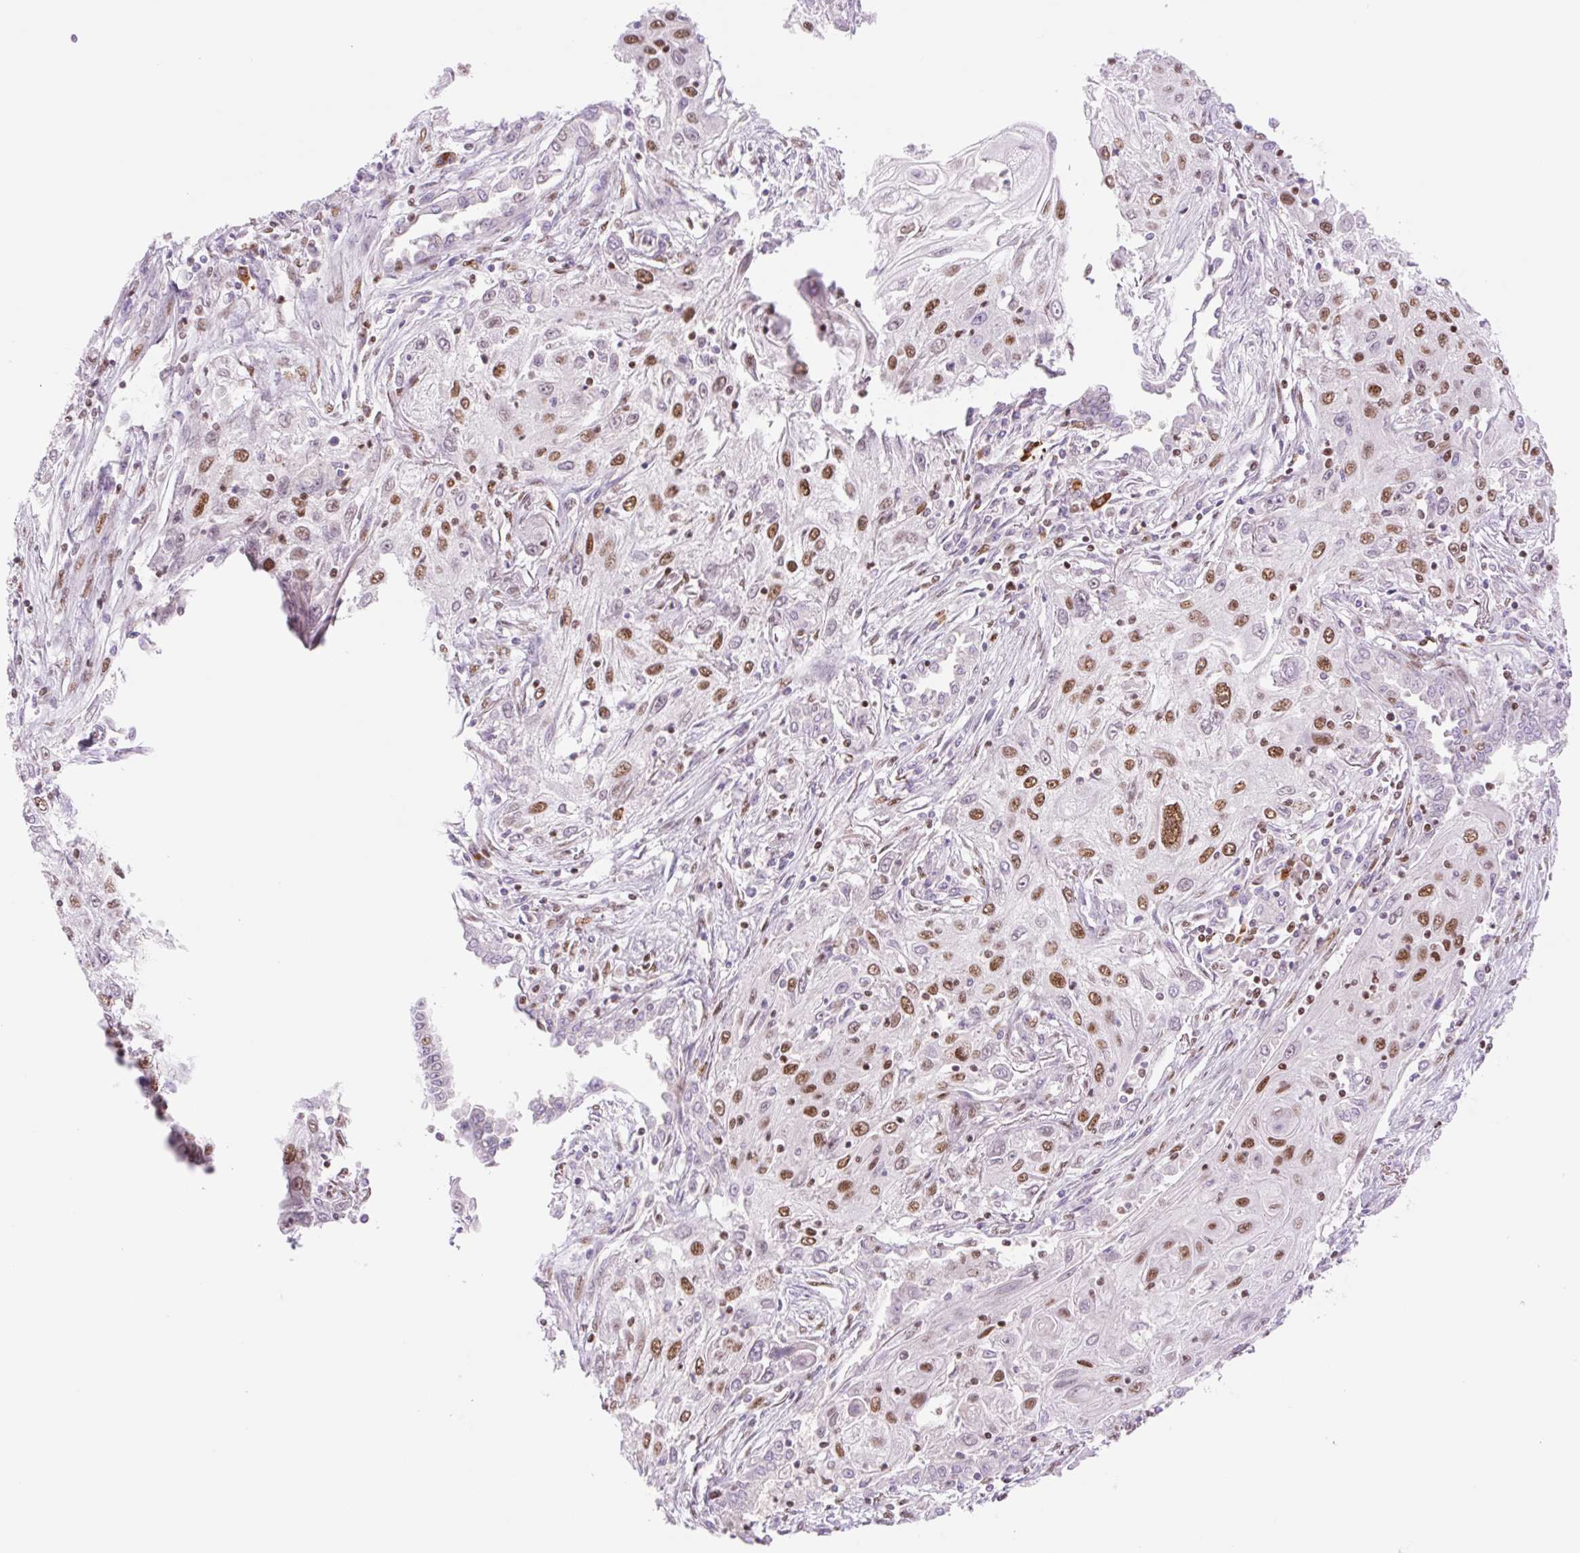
{"staining": {"intensity": "moderate", "quantity": ">75%", "location": "nuclear"}, "tissue": "lung cancer", "cell_type": "Tumor cells", "image_type": "cancer", "snomed": [{"axis": "morphology", "description": "Squamous cell carcinoma, NOS"}, {"axis": "topography", "description": "Lung"}], "caption": "Immunohistochemical staining of lung squamous cell carcinoma demonstrates medium levels of moderate nuclear expression in about >75% of tumor cells.", "gene": "PRDM11", "patient": {"sex": "female", "age": 69}}